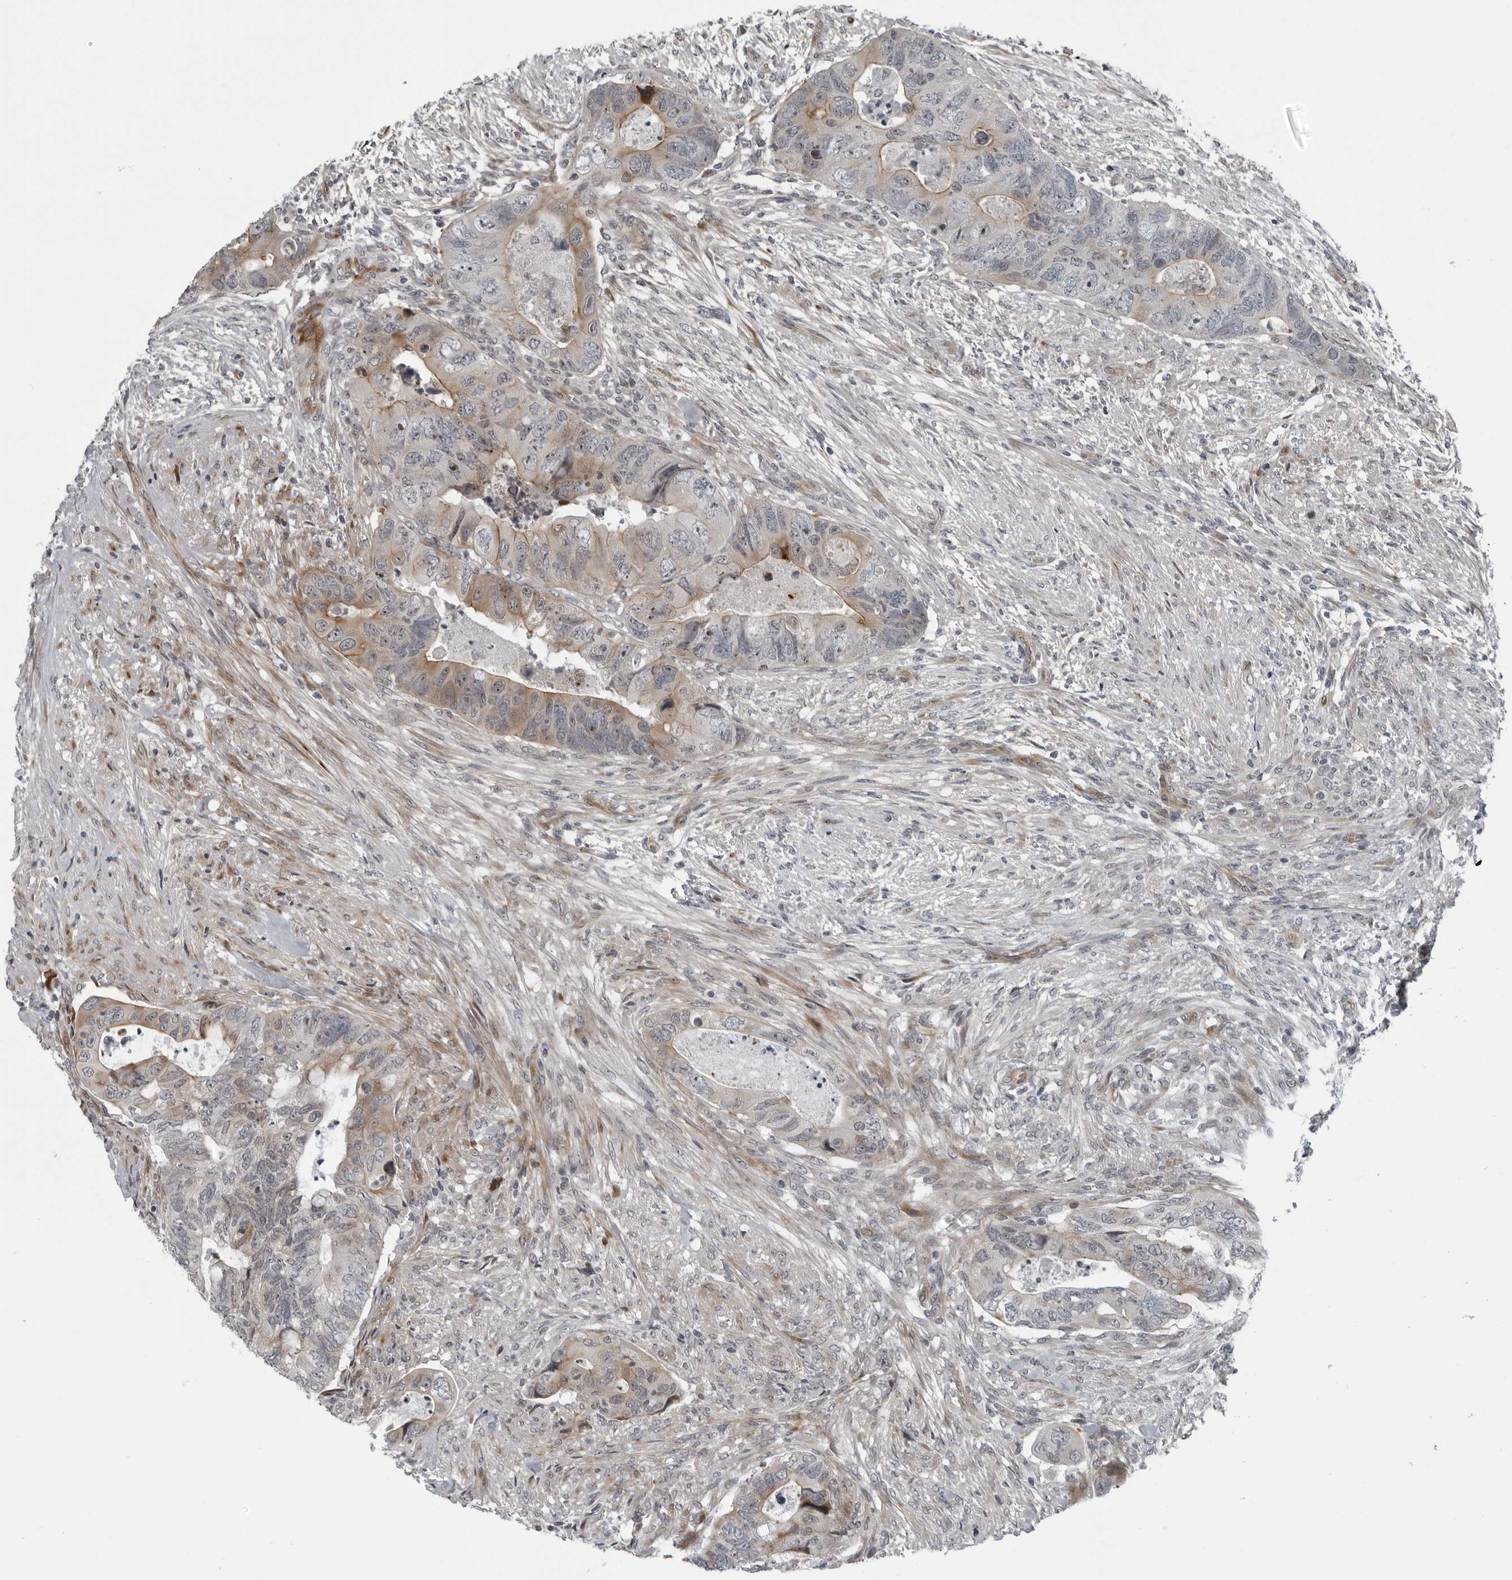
{"staining": {"intensity": "moderate", "quantity": "<25%", "location": "cytoplasmic/membranous,nuclear"}, "tissue": "colorectal cancer", "cell_type": "Tumor cells", "image_type": "cancer", "snomed": [{"axis": "morphology", "description": "Adenocarcinoma, NOS"}, {"axis": "topography", "description": "Rectum"}], "caption": "IHC micrograph of colorectal cancer stained for a protein (brown), which exhibits low levels of moderate cytoplasmic/membranous and nuclear positivity in approximately <25% of tumor cells.", "gene": "FAM102B", "patient": {"sex": "male", "age": 63}}